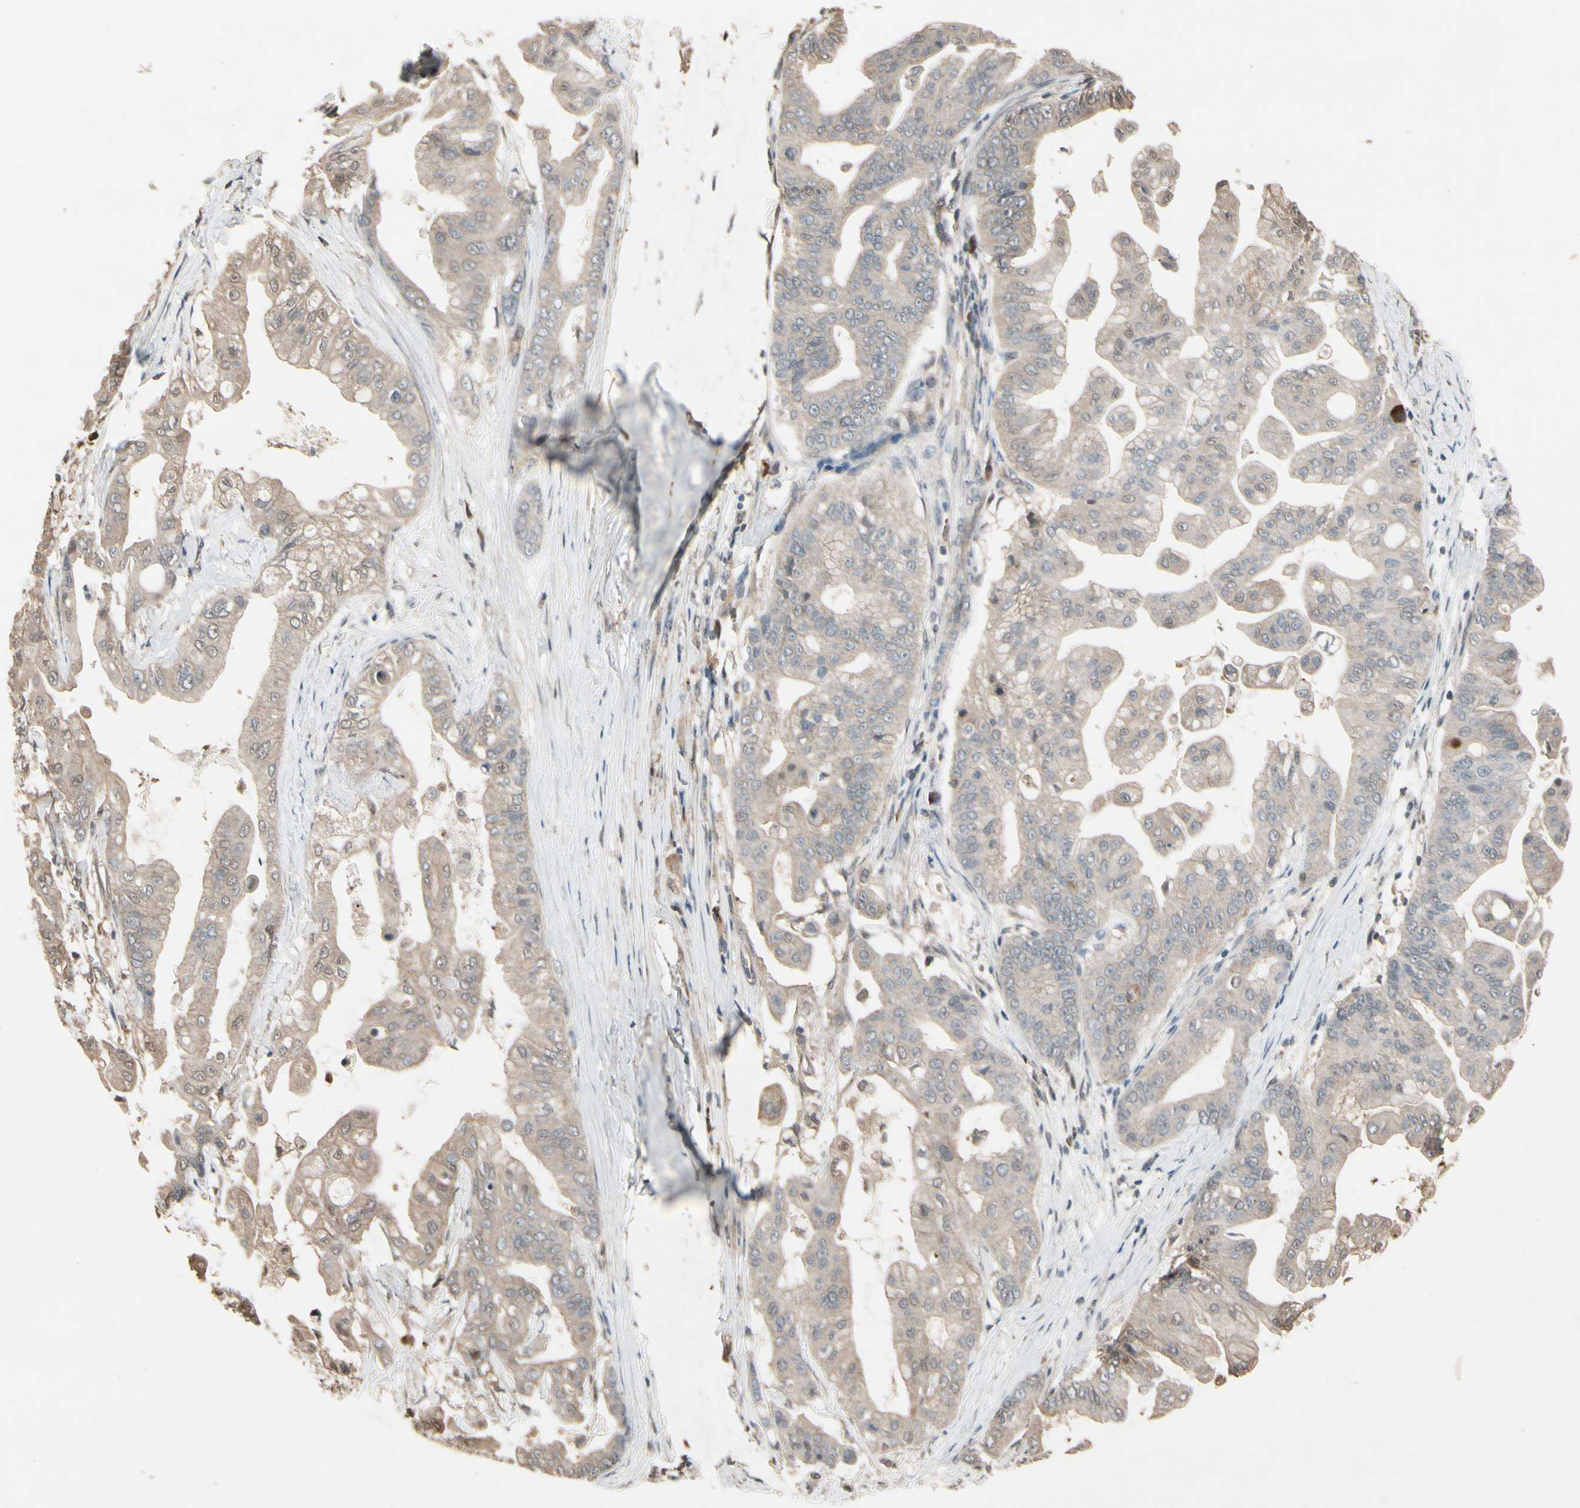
{"staining": {"intensity": "weak", "quantity": ">75%", "location": "cytoplasmic/membranous"}, "tissue": "pancreatic cancer", "cell_type": "Tumor cells", "image_type": "cancer", "snomed": [{"axis": "morphology", "description": "Adenocarcinoma, NOS"}, {"axis": "topography", "description": "Pancreas"}], "caption": "Human pancreatic cancer (adenocarcinoma) stained for a protein (brown) reveals weak cytoplasmic/membranous positive positivity in about >75% of tumor cells.", "gene": "PNPLA7", "patient": {"sex": "female", "age": 75}}